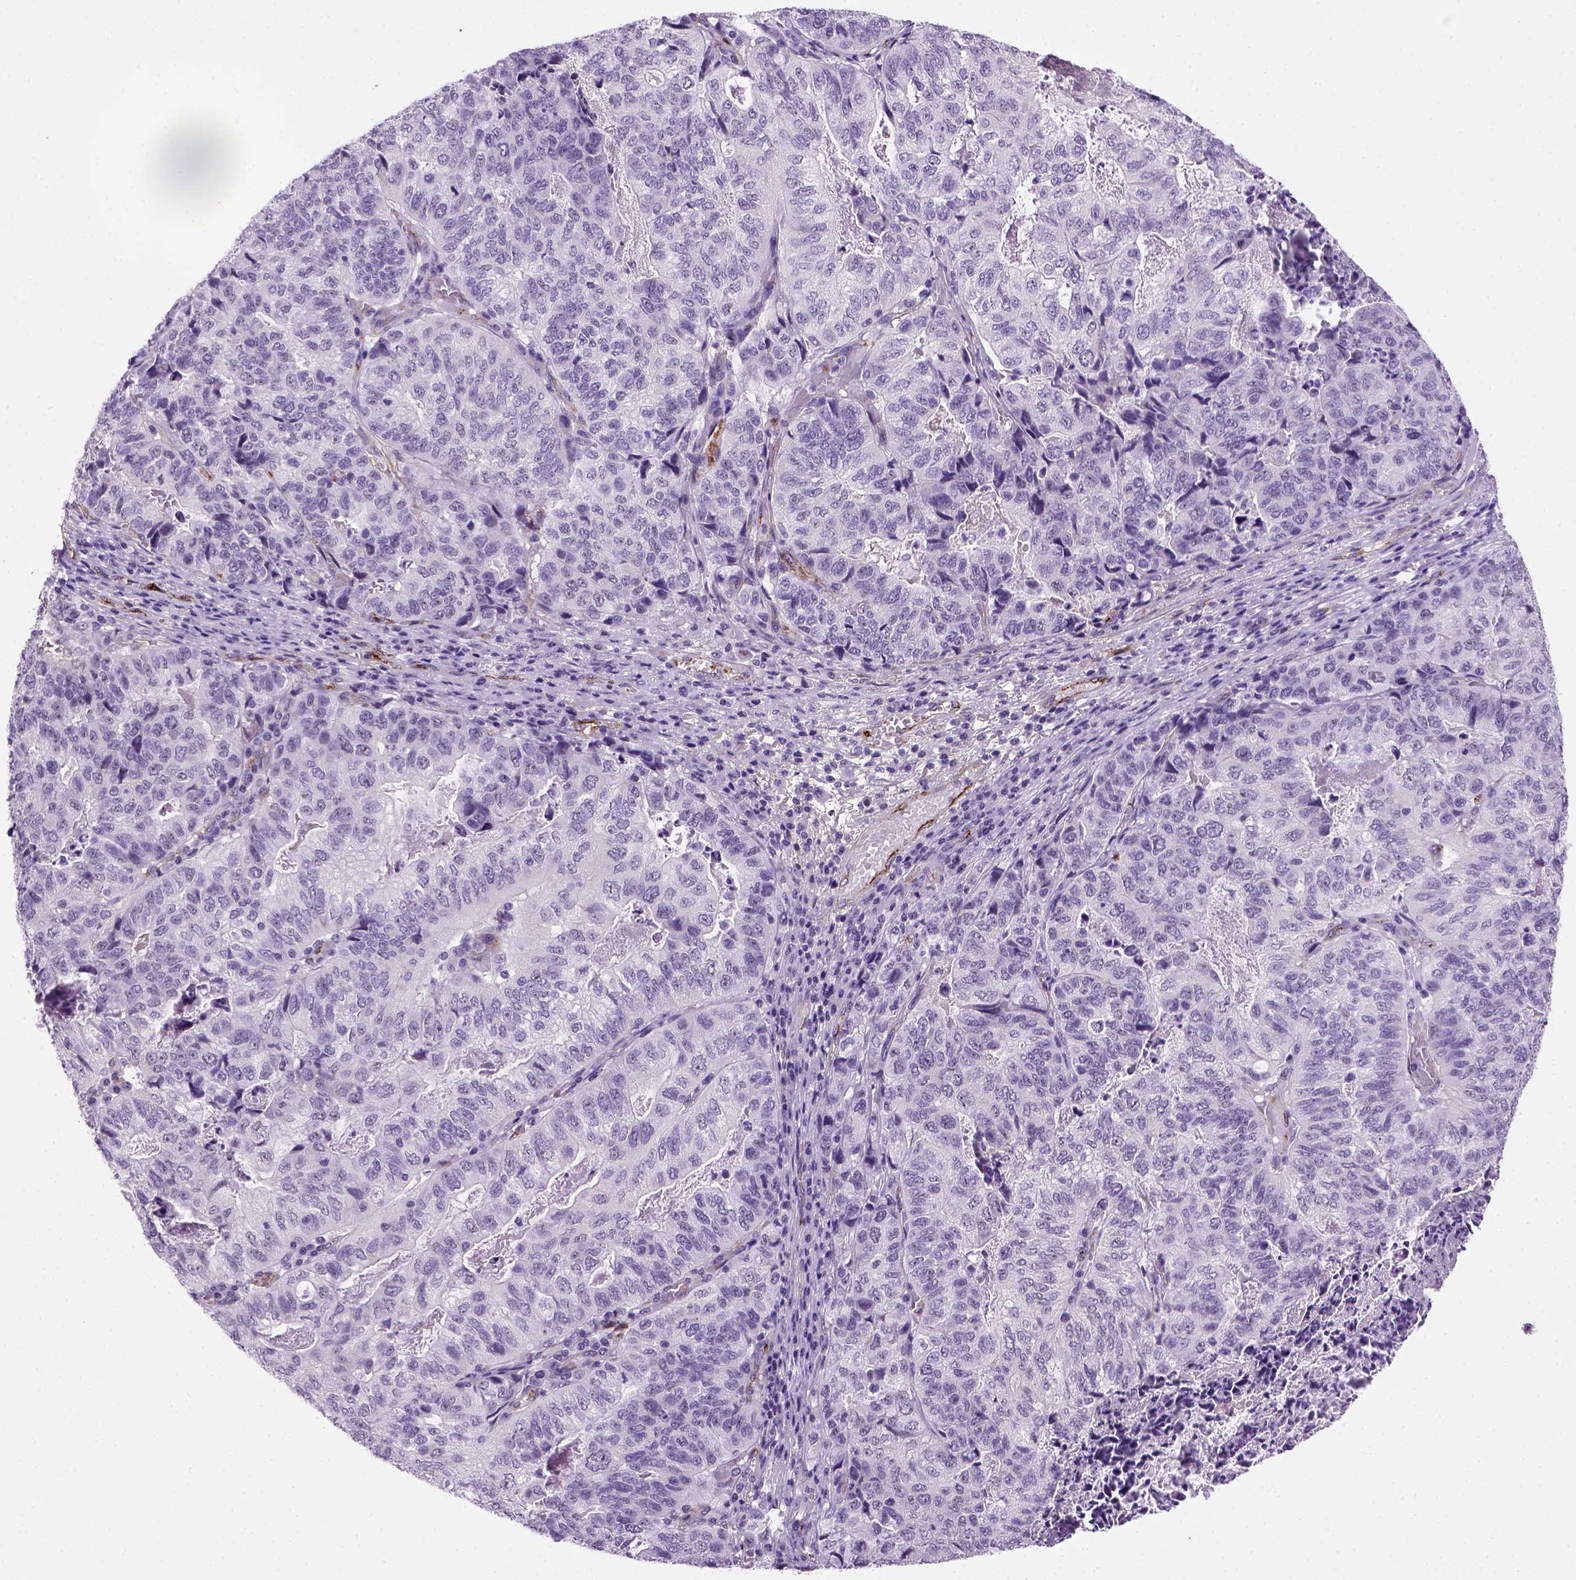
{"staining": {"intensity": "negative", "quantity": "none", "location": "none"}, "tissue": "stomach cancer", "cell_type": "Tumor cells", "image_type": "cancer", "snomed": [{"axis": "morphology", "description": "Adenocarcinoma, NOS"}, {"axis": "topography", "description": "Stomach, upper"}], "caption": "Tumor cells are negative for brown protein staining in adenocarcinoma (stomach). (Stains: DAB (3,3'-diaminobenzidine) immunohistochemistry with hematoxylin counter stain, Microscopy: brightfield microscopy at high magnification).", "gene": "VWF", "patient": {"sex": "female", "age": 67}}